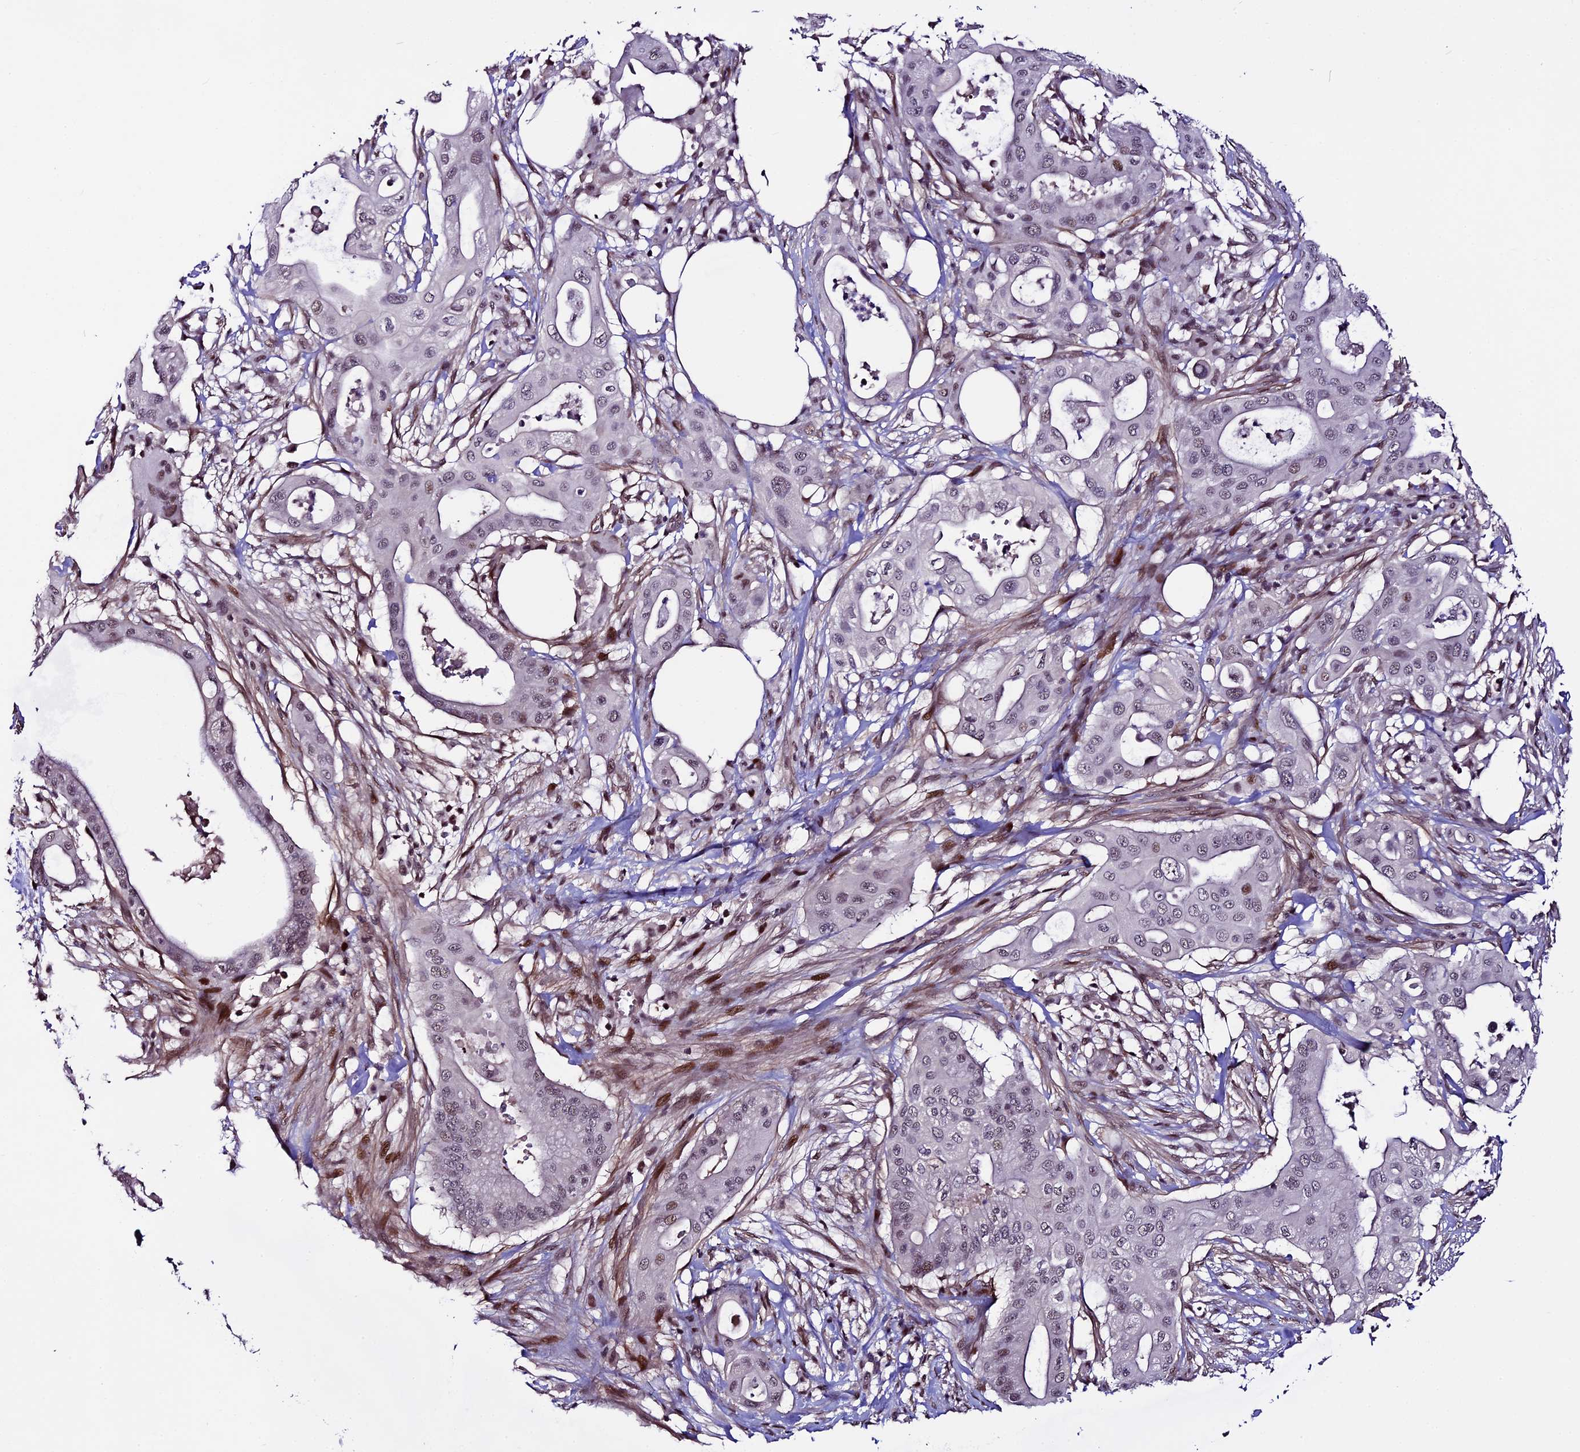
{"staining": {"intensity": "weak", "quantity": "25%-75%", "location": "nuclear"}, "tissue": "pancreatic cancer", "cell_type": "Tumor cells", "image_type": "cancer", "snomed": [{"axis": "morphology", "description": "Adenocarcinoma, NOS"}, {"axis": "topography", "description": "Pancreas"}], "caption": "Immunohistochemistry (IHC) staining of pancreatic adenocarcinoma, which reveals low levels of weak nuclear positivity in approximately 25%-75% of tumor cells indicating weak nuclear protein positivity. The staining was performed using DAB (3,3'-diaminobenzidine) (brown) for protein detection and nuclei were counterstained in hematoxylin (blue).", "gene": "TCP11L2", "patient": {"sex": "male", "age": 68}}